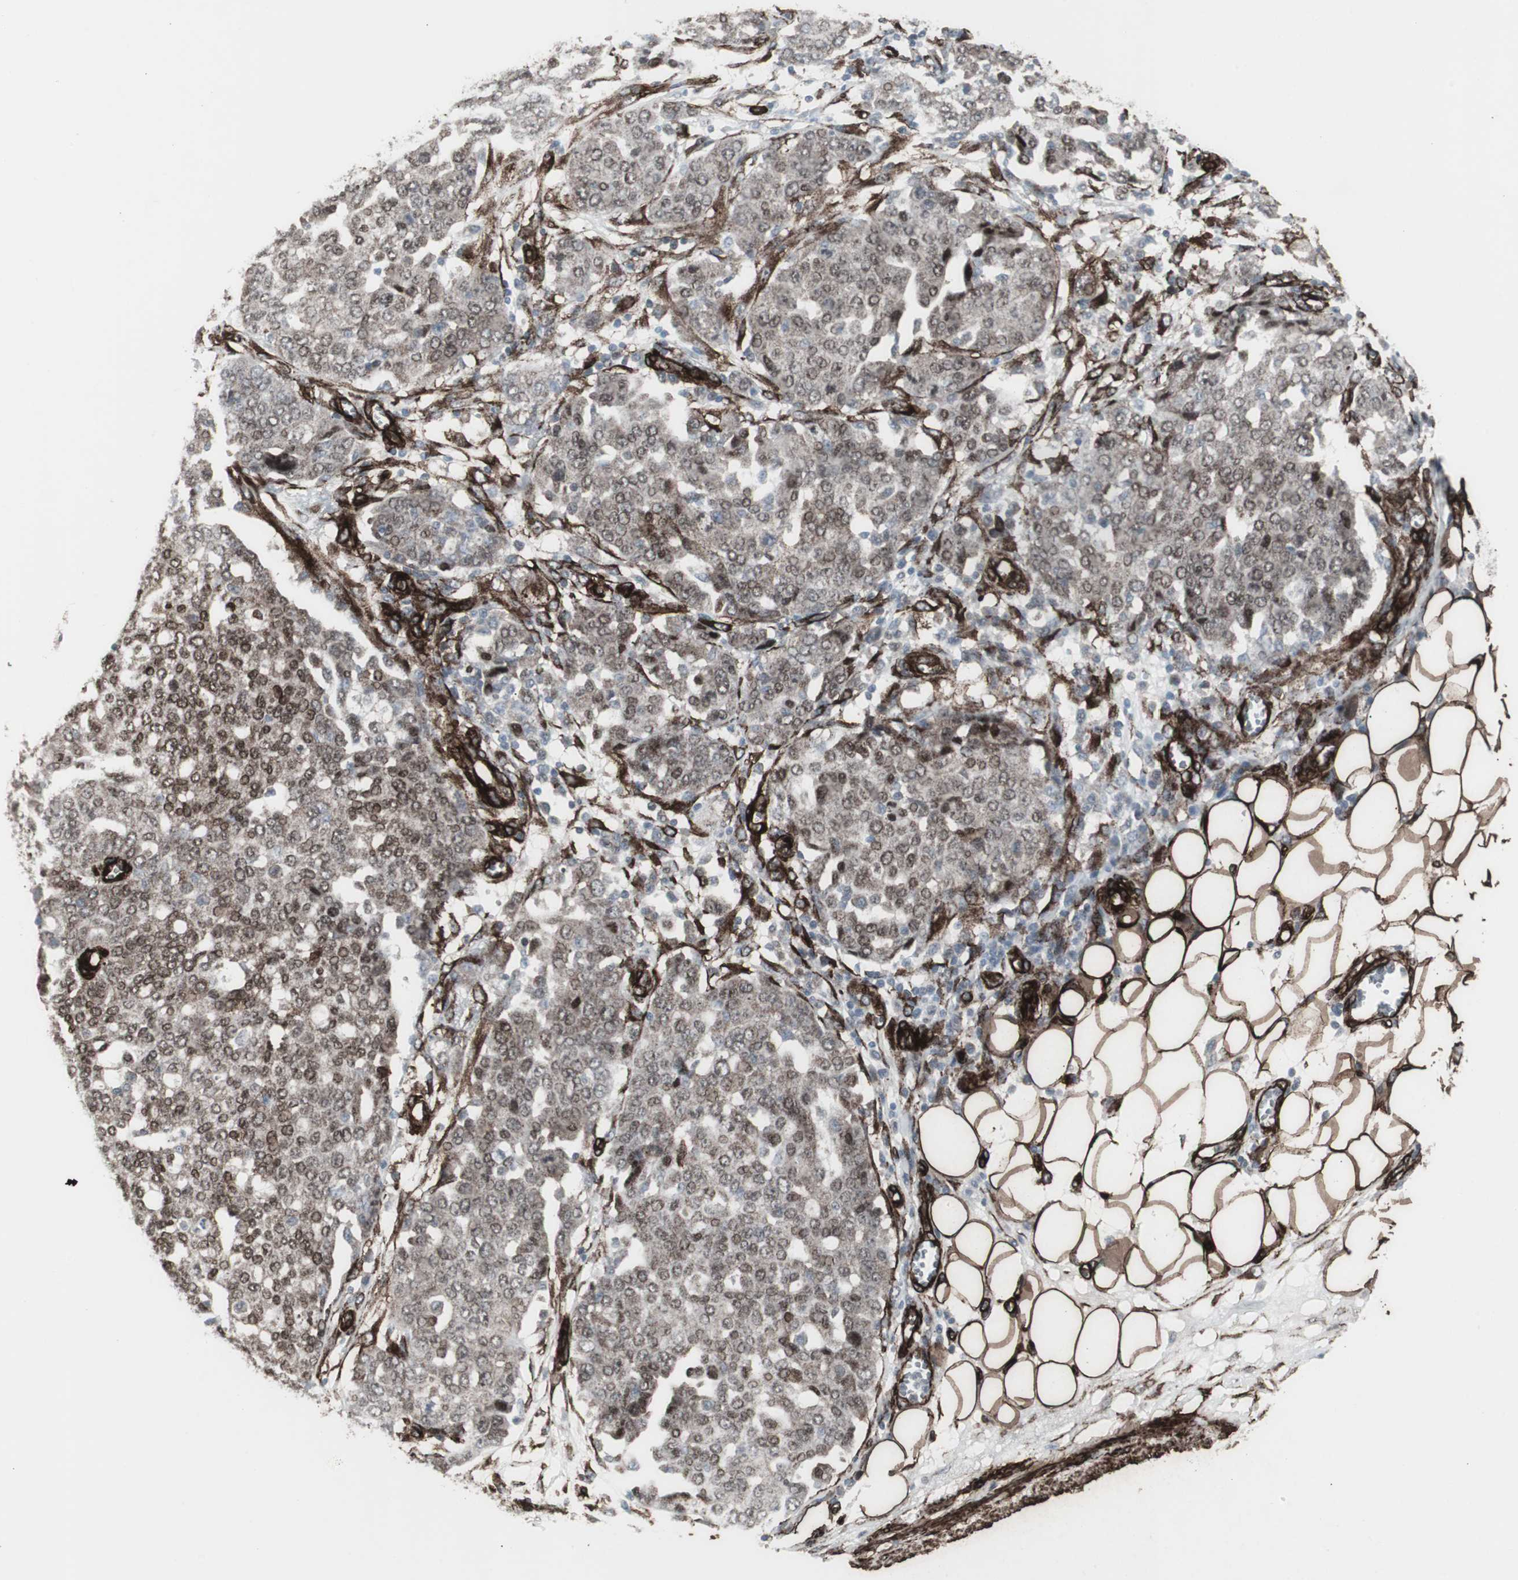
{"staining": {"intensity": "moderate", "quantity": ">75%", "location": "cytoplasmic/membranous,nuclear"}, "tissue": "ovarian cancer", "cell_type": "Tumor cells", "image_type": "cancer", "snomed": [{"axis": "morphology", "description": "Cystadenocarcinoma, serous, NOS"}, {"axis": "topography", "description": "Soft tissue"}, {"axis": "topography", "description": "Ovary"}], "caption": "Tumor cells display moderate cytoplasmic/membranous and nuclear staining in approximately >75% of cells in ovarian serous cystadenocarcinoma. The staining is performed using DAB brown chromogen to label protein expression. The nuclei are counter-stained blue using hematoxylin.", "gene": "PDGFA", "patient": {"sex": "female", "age": 57}}